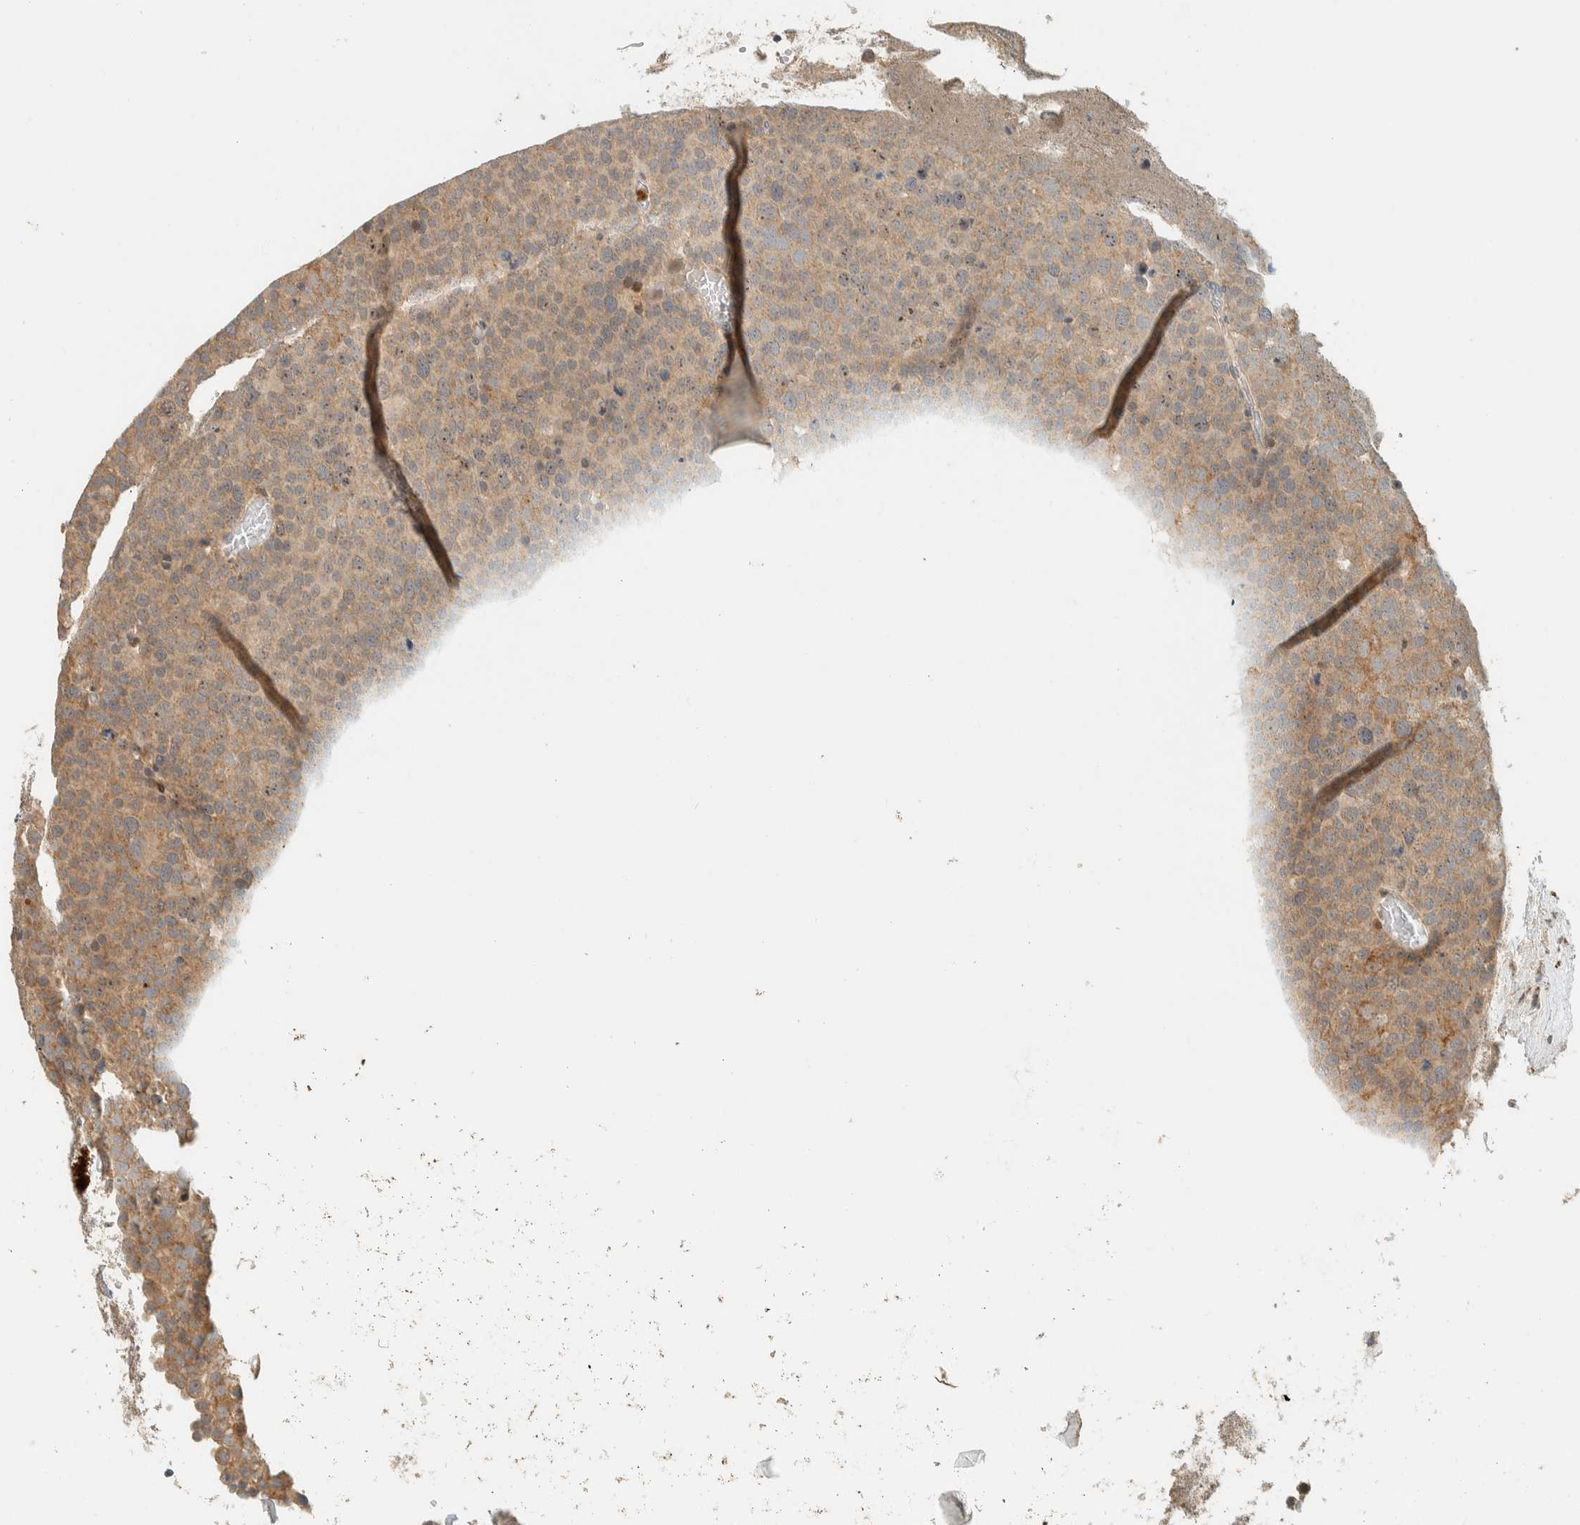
{"staining": {"intensity": "moderate", "quantity": ">75%", "location": "cytoplasmic/membranous"}, "tissue": "testis cancer", "cell_type": "Tumor cells", "image_type": "cancer", "snomed": [{"axis": "morphology", "description": "Seminoma, NOS"}, {"axis": "topography", "description": "Testis"}], "caption": "Immunohistochemical staining of human testis seminoma demonstrates medium levels of moderate cytoplasmic/membranous positivity in about >75% of tumor cells.", "gene": "CCDC171", "patient": {"sex": "male", "age": 71}}